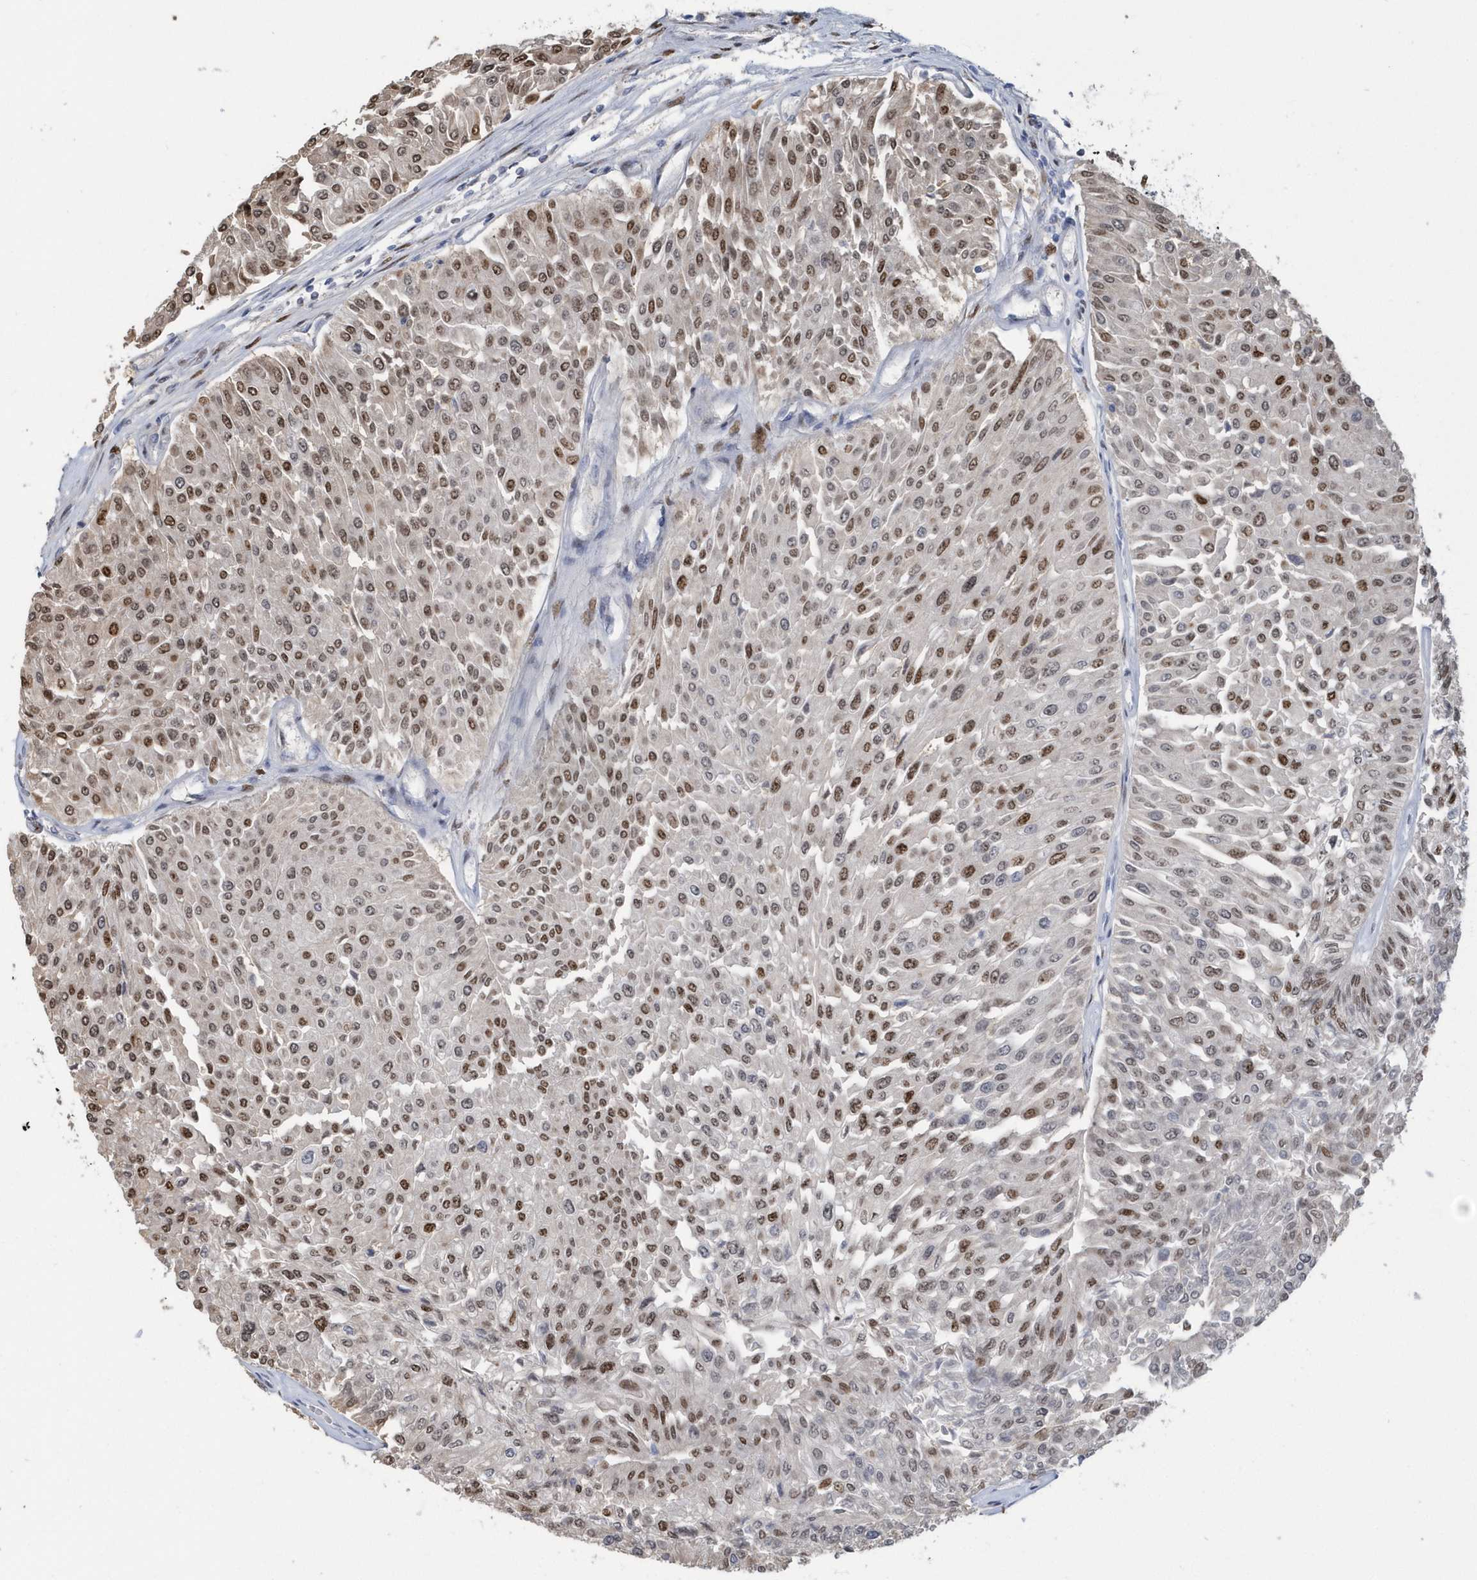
{"staining": {"intensity": "moderate", "quantity": "25%-75%", "location": "nuclear"}, "tissue": "urothelial cancer", "cell_type": "Tumor cells", "image_type": "cancer", "snomed": [{"axis": "morphology", "description": "Urothelial carcinoma, Low grade"}, {"axis": "topography", "description": "Urinary bladder"}], "caption": "Protein expression analysis of human urothelial cancer reveals moderate nuclear positivity in approximately 25%-75% of tumor cells.", "gene": "MACROH2A2", "patient": {"sex": "male", "age": 67}}